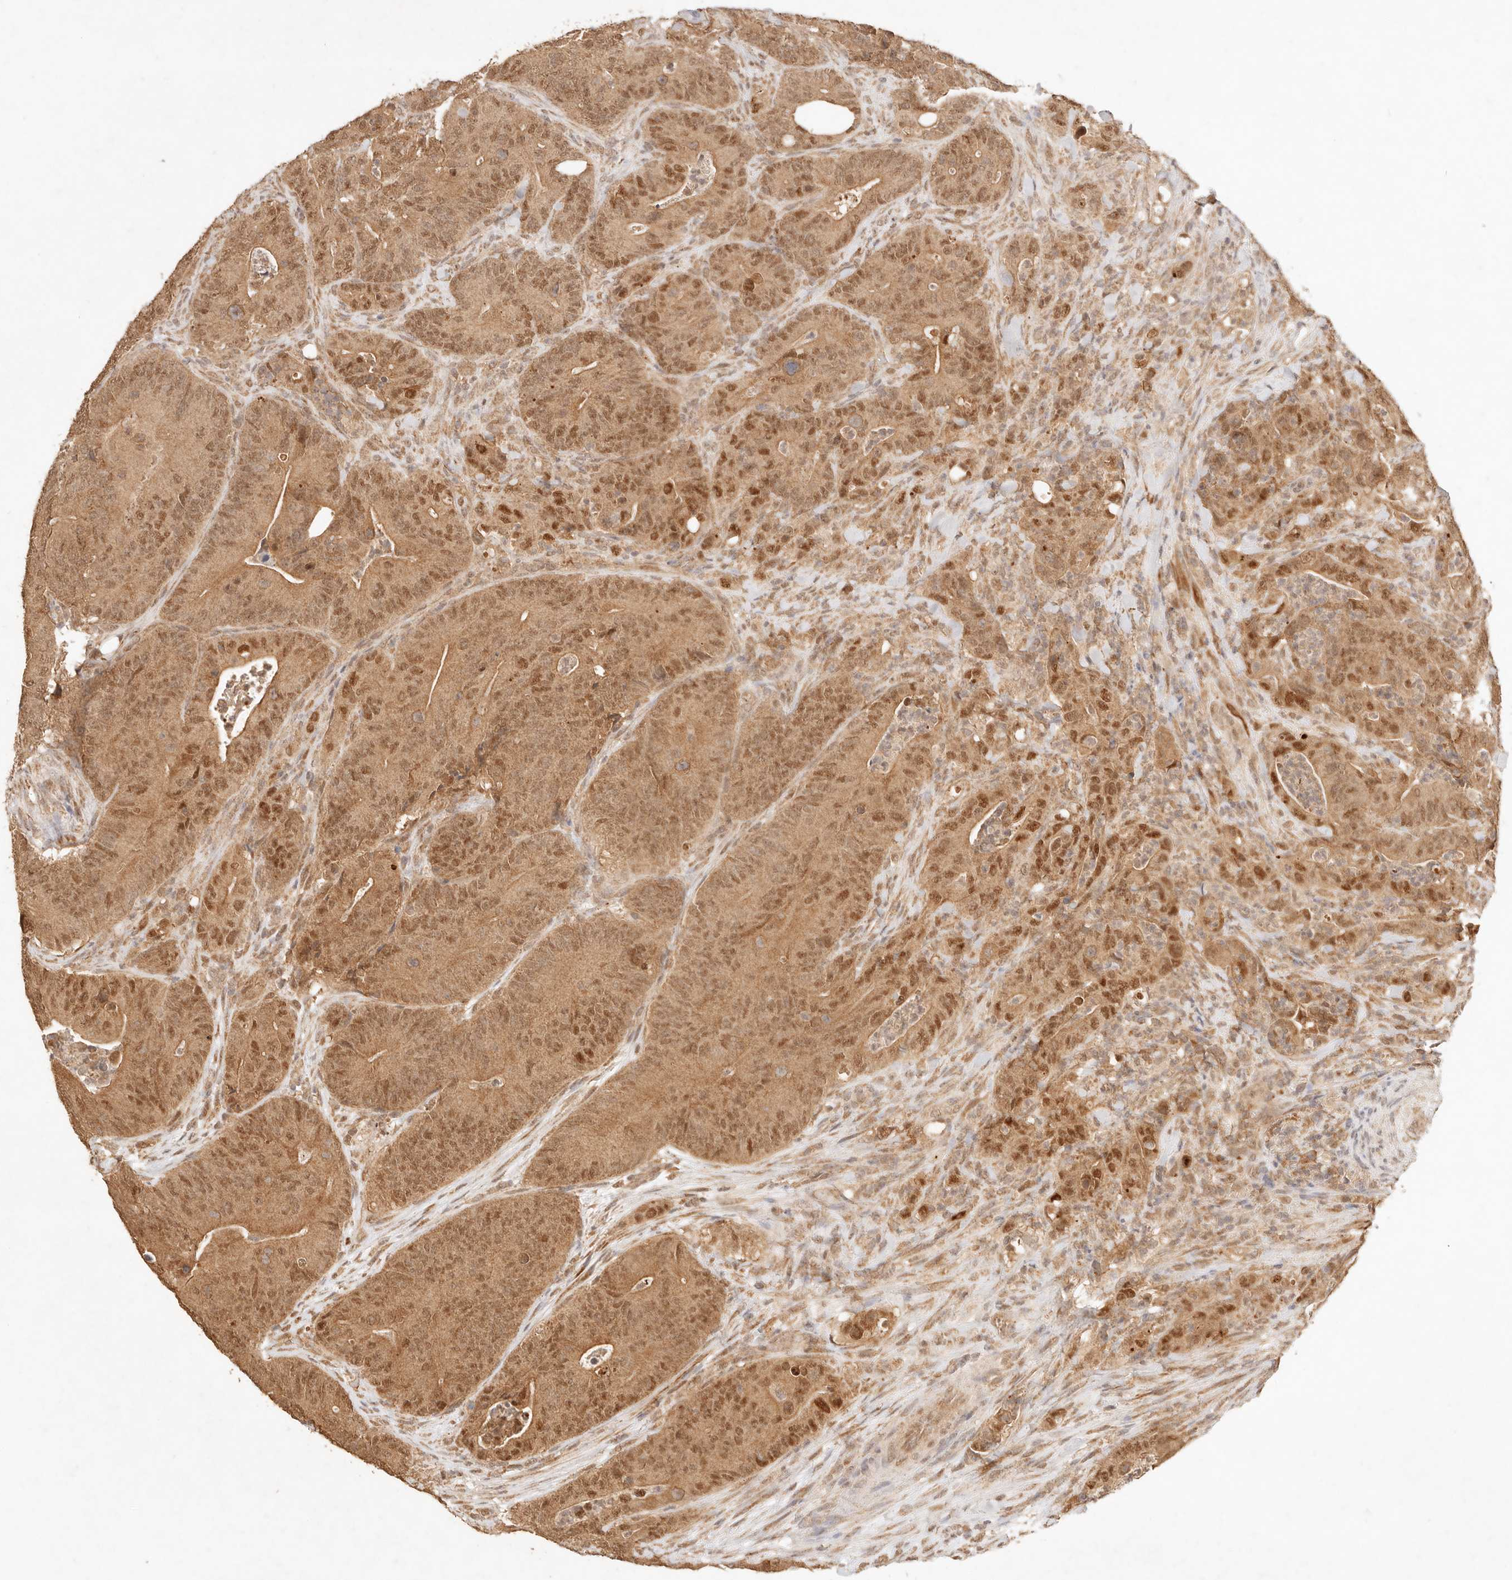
{"staining": {"intensity": "moderate", "quantity": ">75%", "location": "cytoplasmic/membranous,nuclear"}, "tissue": "colorectal cancer", "cell_type": "Tumor cells", "image_type": "cancer", "snomed": [{"axis": "morphology", "description": "Normal tissue, NOS"}, {"axis": "topography", "description": "Colon"}], "caption": "Colorectal cancer stained with a brown dye shows moderate cytoplasmic/membranous and nuclear positive expression in about >75% of tumor cells.", "gene": "TRIM11", "patient": {"sex": "female", "age": 82}}